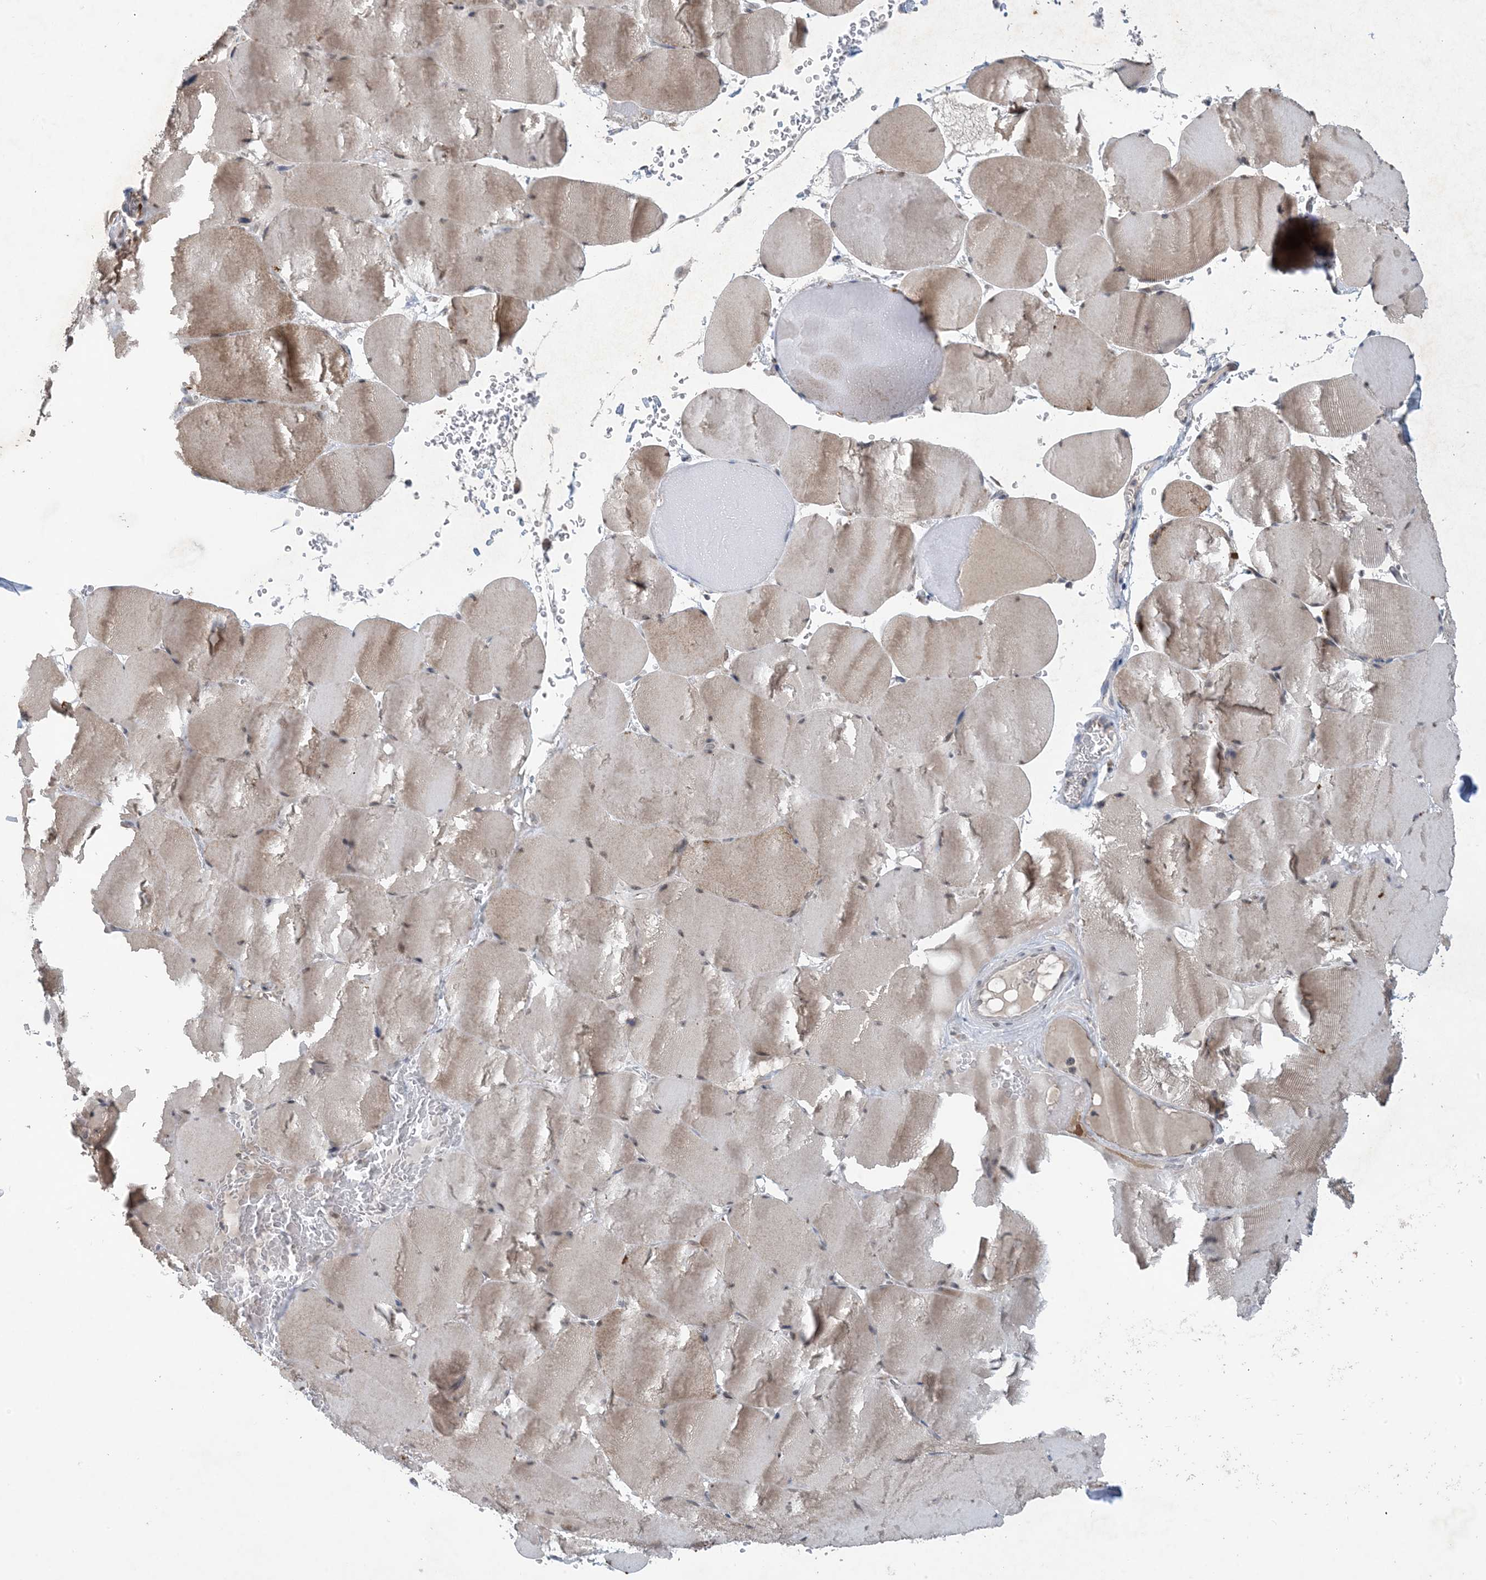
{"staining": {"intensity": "weak", "quantity": "25%-75%", "location": "cytoplasmic/membranous"}, "tissue": "skeletal muscle", "cell_type": "Myocytes", "image_type": "normal", "snomed": [{"axis": "morphology", "description": "Normal tissue, NOS"}, {"axis": "topography", "description": "Skeletal muscle"}, {"axis": "topography", "description": "Head-Neck"}], "caption": "Immunohistochemical staining of benign human skeletal muscle displays low levels of weak cytoplasmic/membranous staining in about 25%-75% of myocytes.", "gene": "TINAG", "patient": {"sex": "male", "age": 66}}